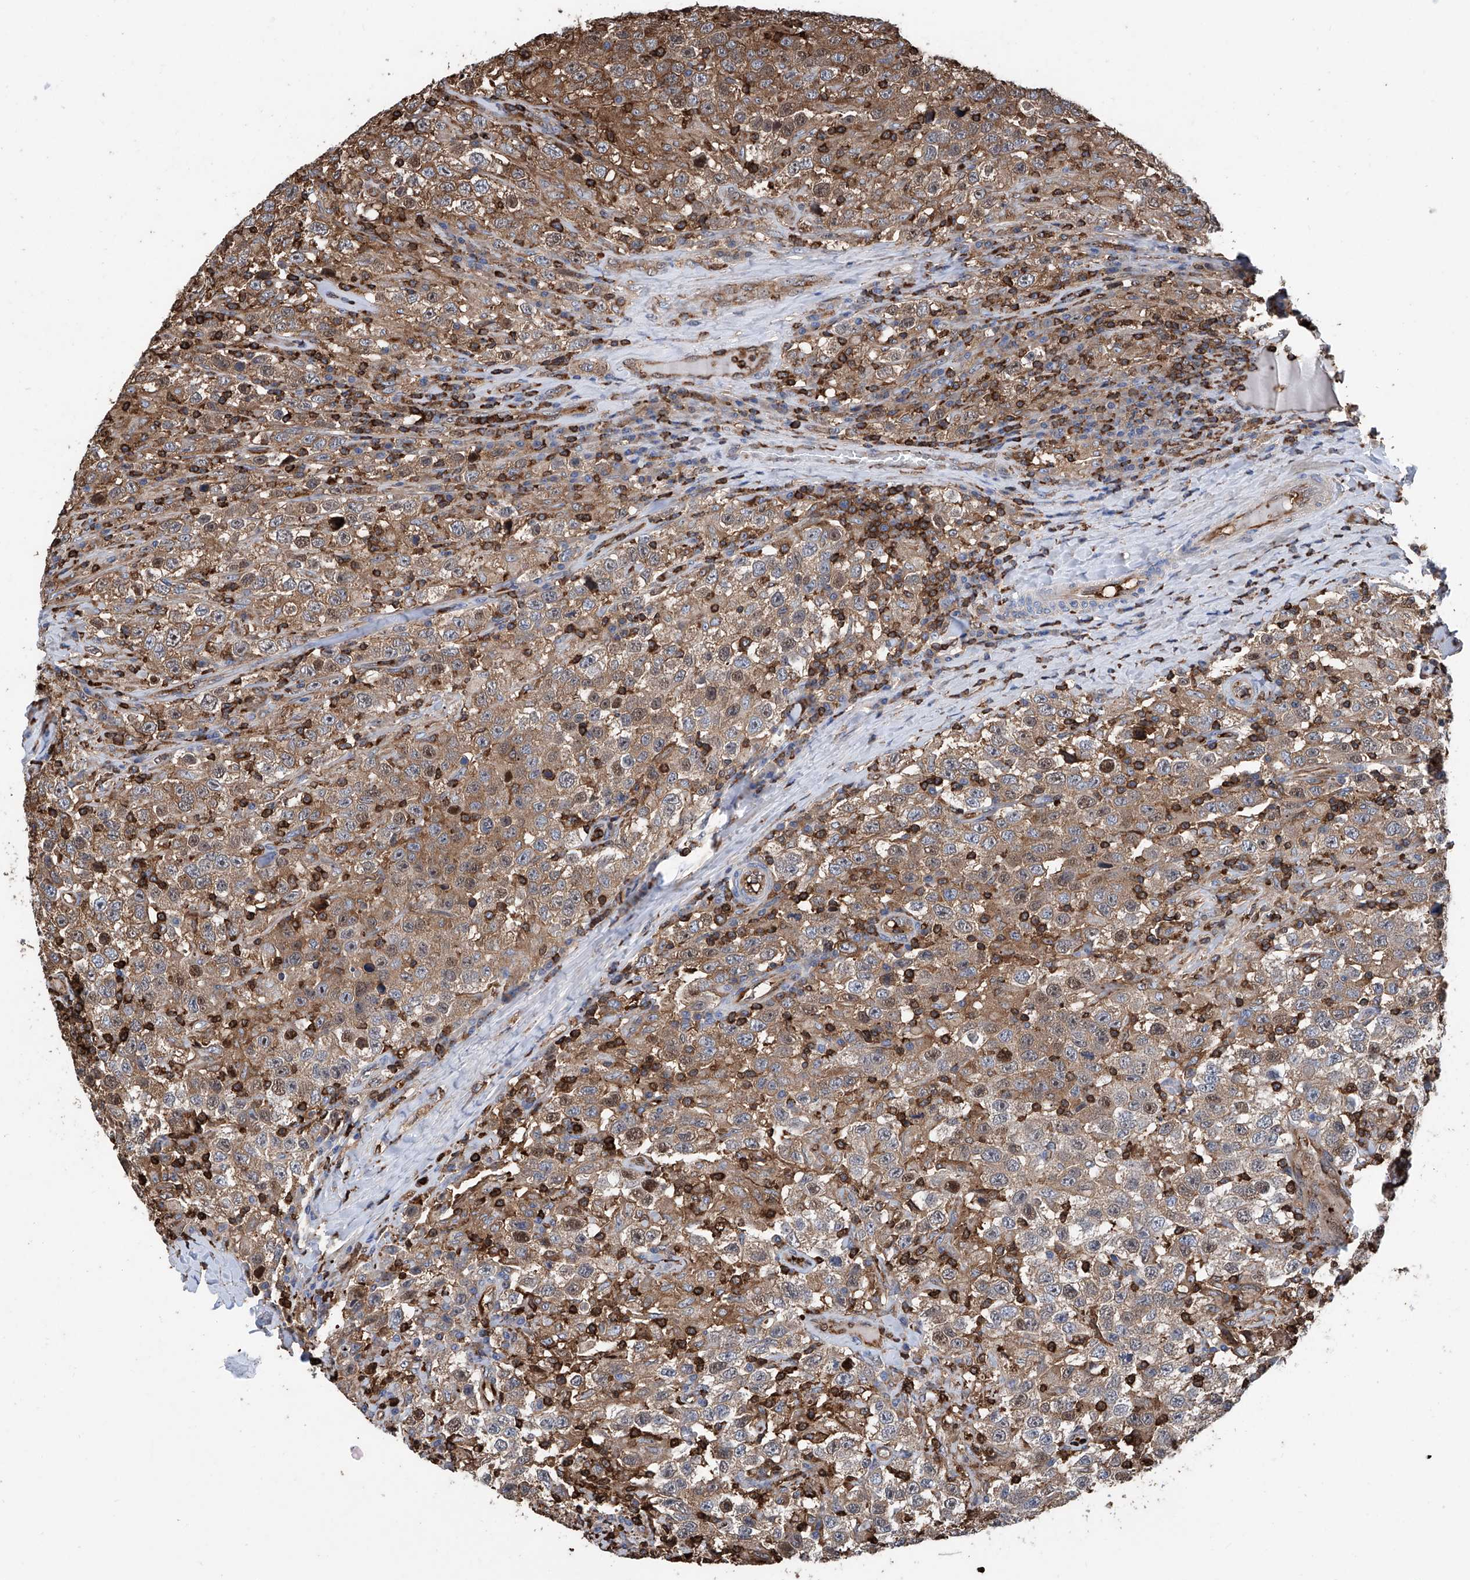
{"staining": {"intensity": "moderate", "quantity": ">75%", "location": "cytoplasmic/membranous"}, "tissue": "testis cancer", "cell_type": "Tumor cells", "image_type": "cancer", "snomed": [{"axis": "morphology", "description": "Seminoma, NOS"}, {"axis": "topography", "description": "Testis"}], "caption": "Testis cancer stained with immunohistochemistry (IHC) demonstrates moderate cytoplasmic/membranous expression in about >75% of tumor cells. (Brightfield microscopy of DAB IHC at high magnification).", "gene": "ZNF484", "patient": {"sex": "male", "age": 41}}